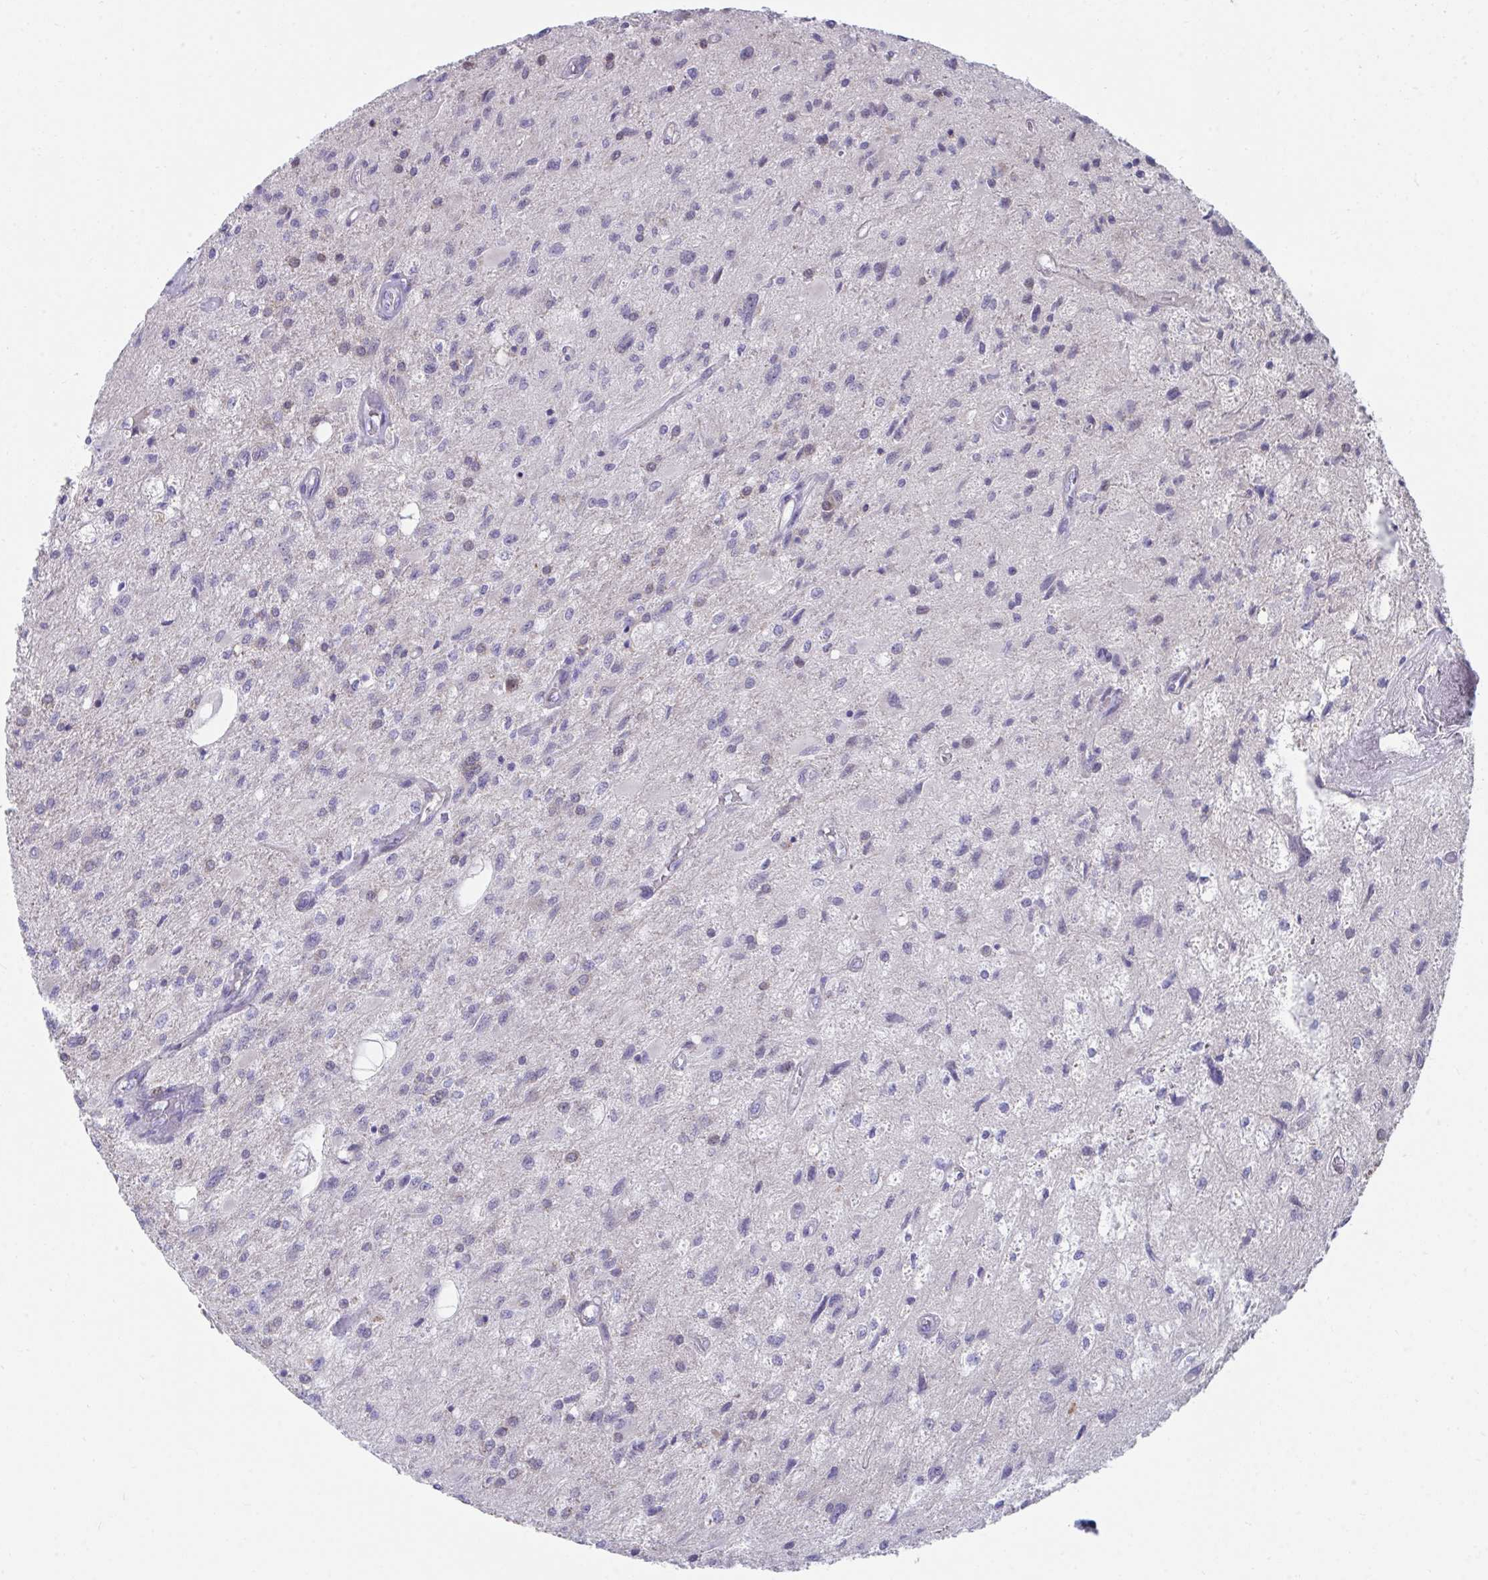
{"staining": {"intensity": "negative", "quantity": "none", "location": "none"}, "tissue": "glioma", "cell_type": "Tumor cells", "image_type": "cancer", "snomed": [{"axis": "morphology", "description": "Glioma, malignant, High grade"}, {"axis": "topography", "description": "Brain"}], "caption": "Immunohistochemistry (IHC) of malignant glioma (high-grade) shows no positivity in tumor cells.", "gene": "SLAMF7", "patient": {"sex": "female", "age": 70}}